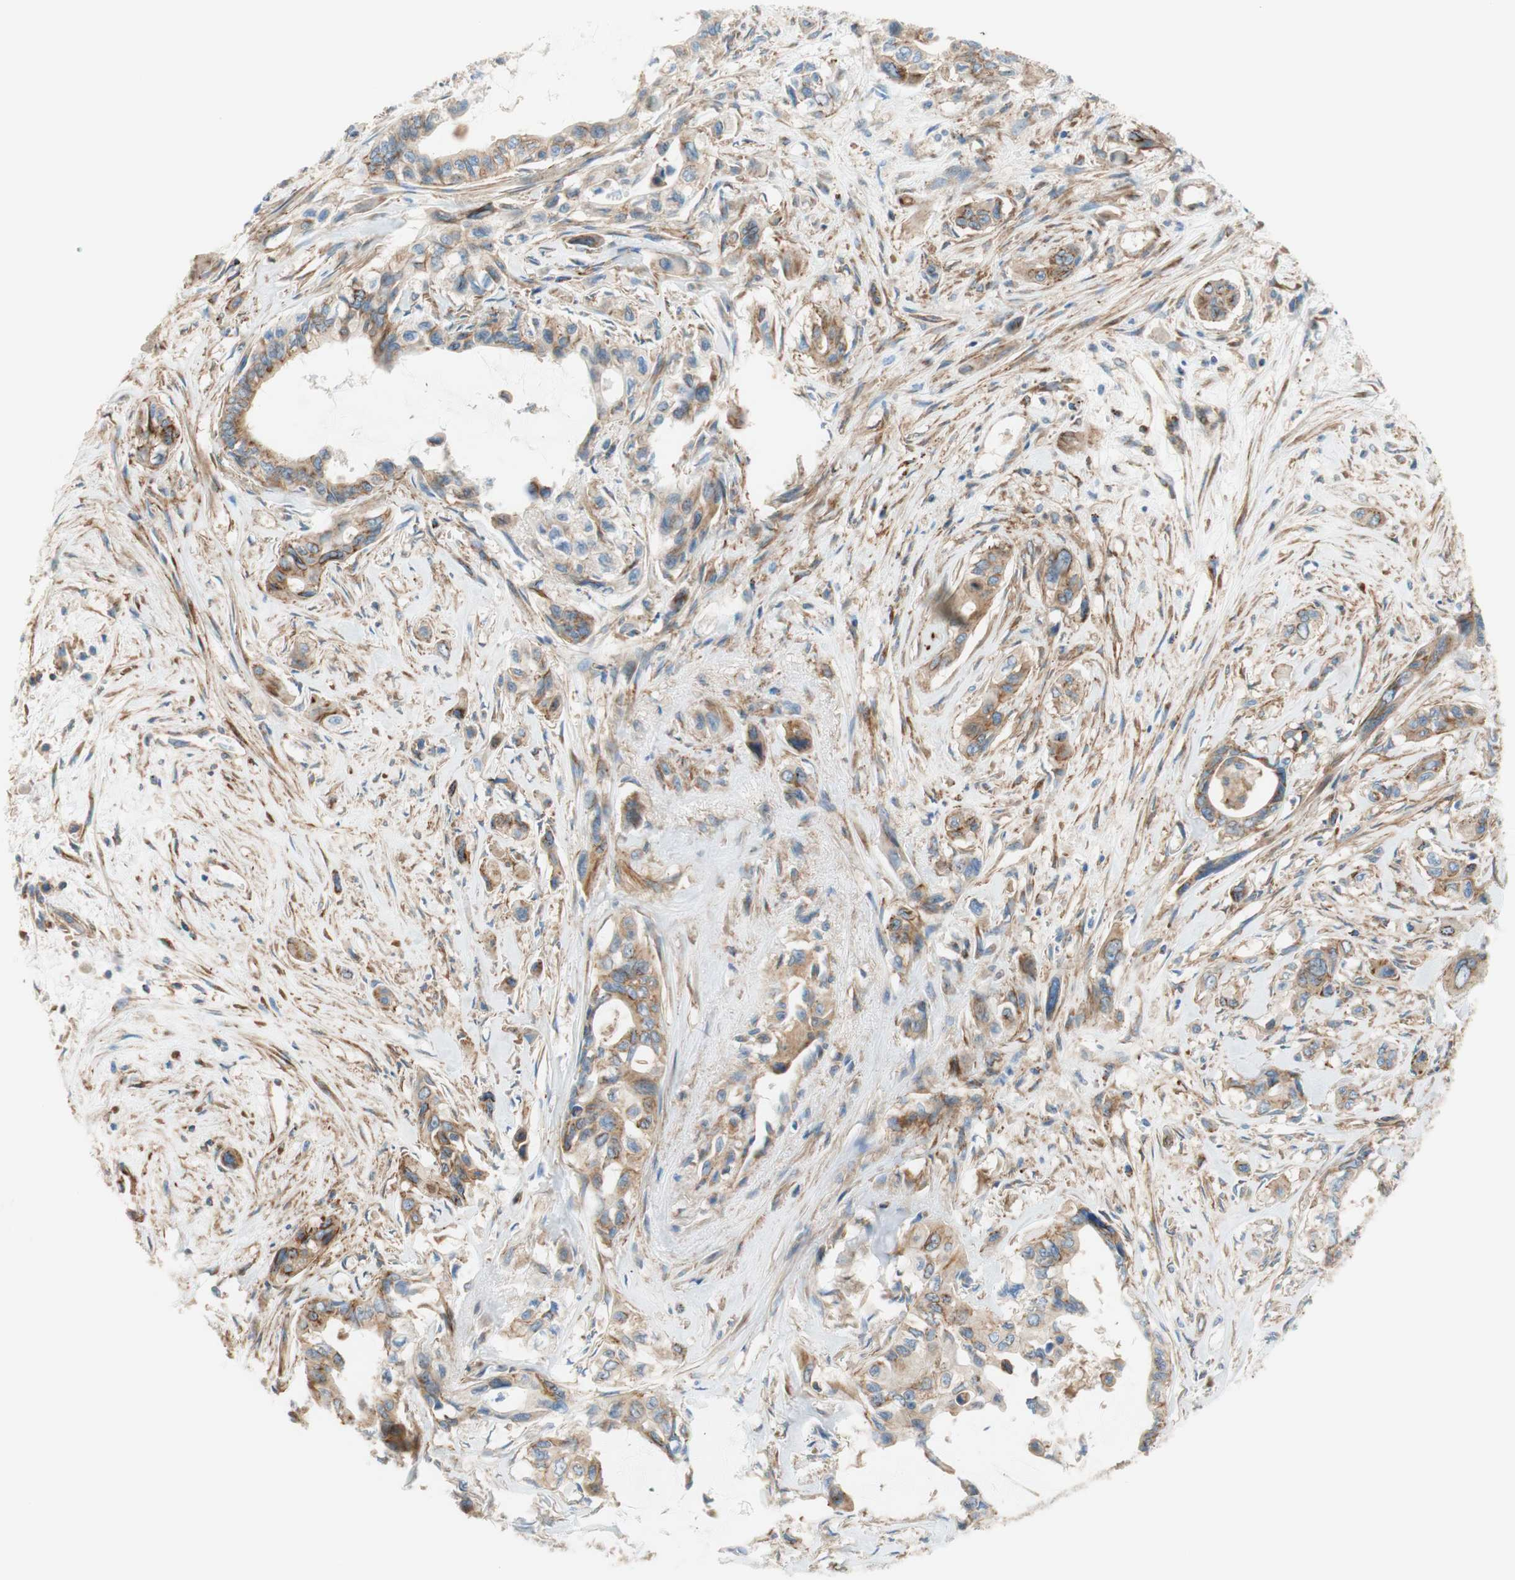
{"staining": {"intensity": "moderate", "quantity": ">75%", "location": "cytoplasmic/membranous"}, "tissue": "pancreatic cancer", "cell_type": "Tumor cells", "image_type": "cancer", "snomed": [{"axis": "morphology", "description": "Adenocarcinoma, NOS"}, {"axis": "topography", "description": "Pancreas"}], "caption": "Pancreatic cancer (adenocarcinoma) stained for a protein reveals moderate cytoplasmic/membranous positivity in tumor cells.", "gene": "VPS26A", "patient": {"sex": "male", "age": 73}}